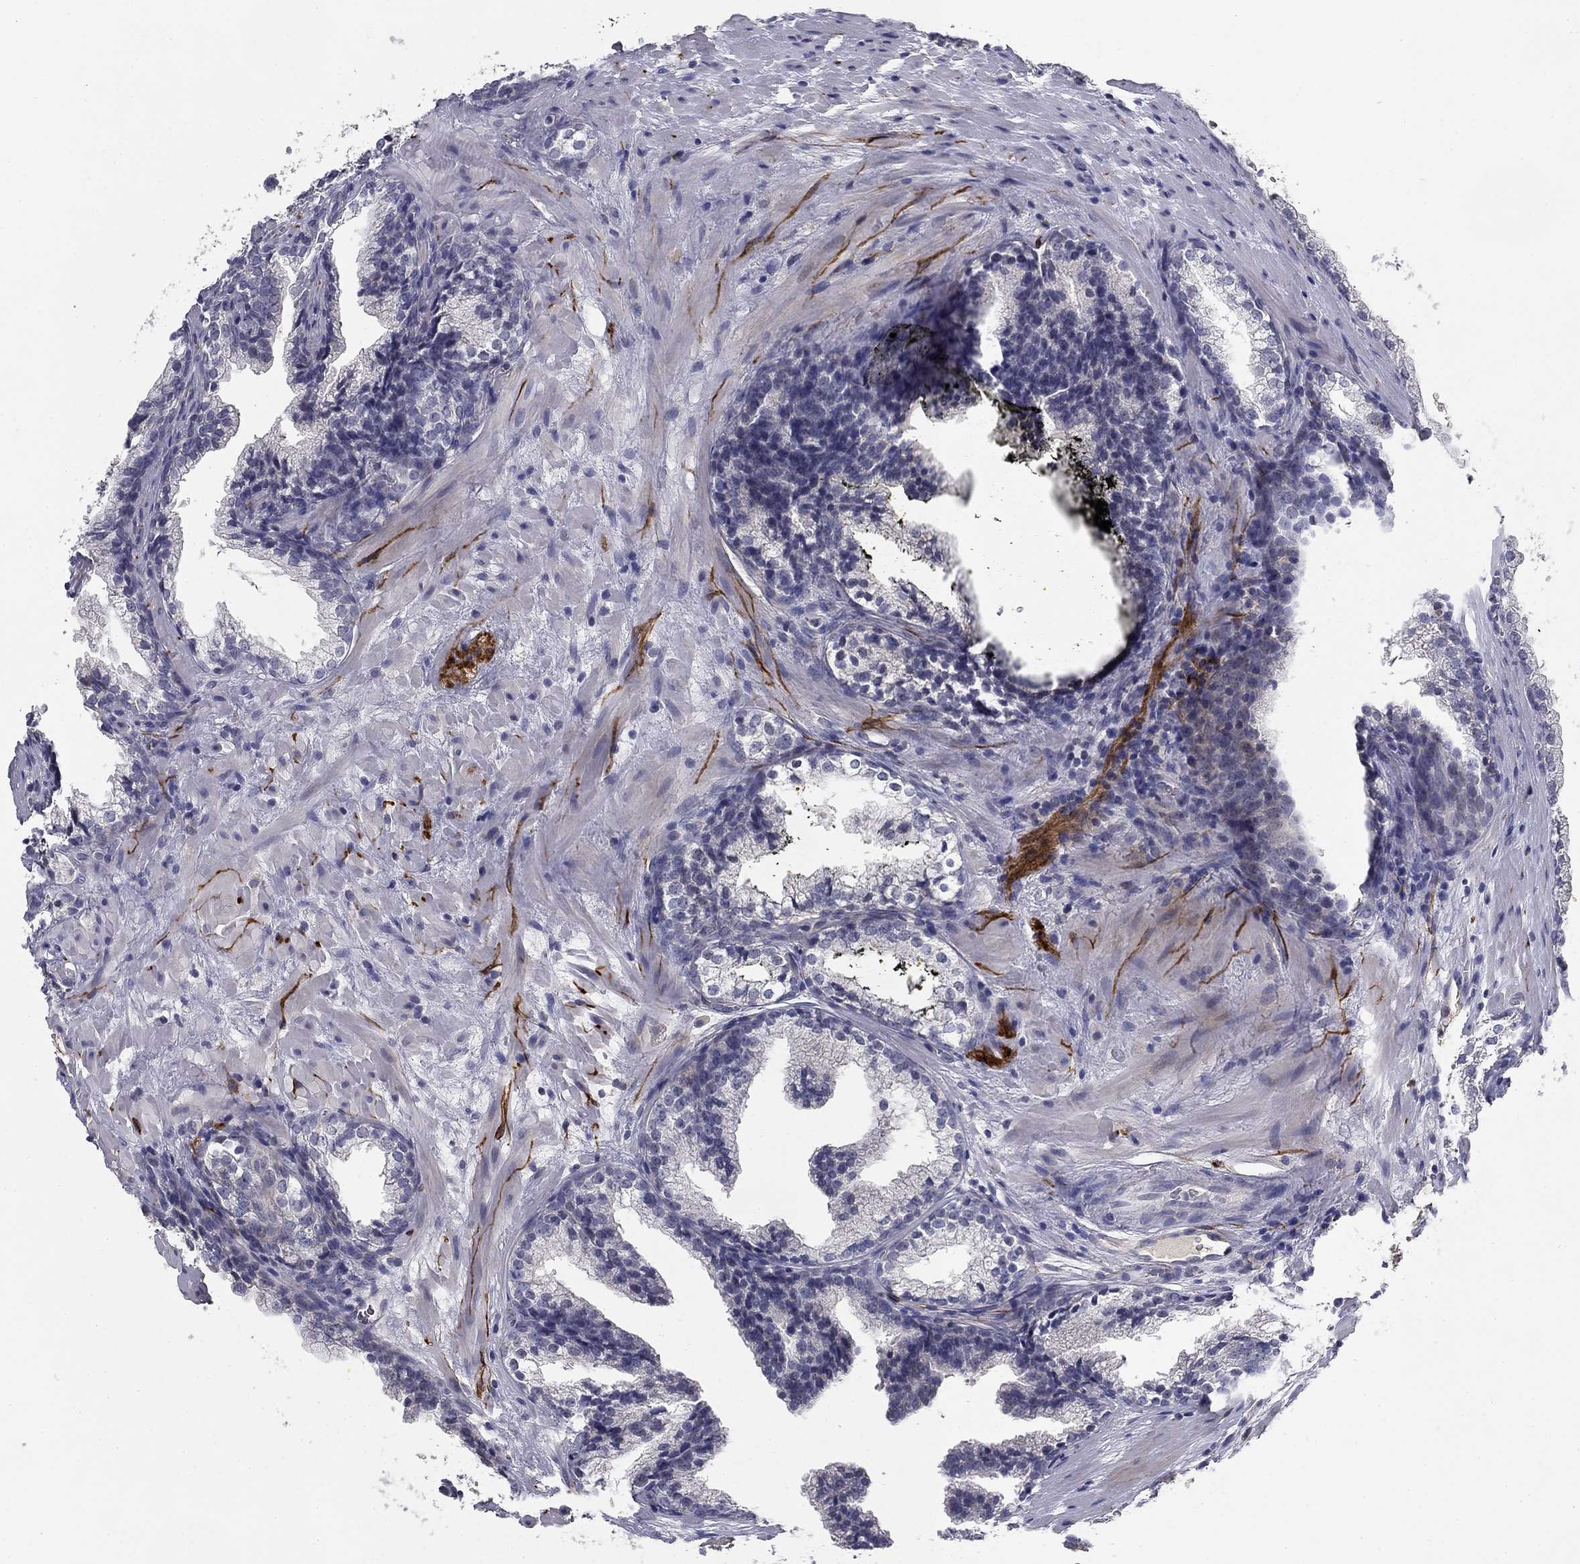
{"staining": {"intensity": "negative", "quantity": "none", "location": "none"}, "tissue": "prostate cancer", "cell_type": "Tumor cells", "image_type": "cancer", "snomed": [{"axis": "morphology", "description": "Adenocarcinoma, NOS"}, {"axis": "topography", "description": "Prostate and seminal vesicle, NOS"}], "caption": "IHC of prostate cancer (adenocarcinoma) demonstrates no staining in tumor cells. The staining was performed using DAB to visualize the protein expression in brown, while the nuclei were stained in blue with hematoxylin (Magnification: 20x).", "gene": "CD274", "patient": {"sex": "male", "age": 63}}